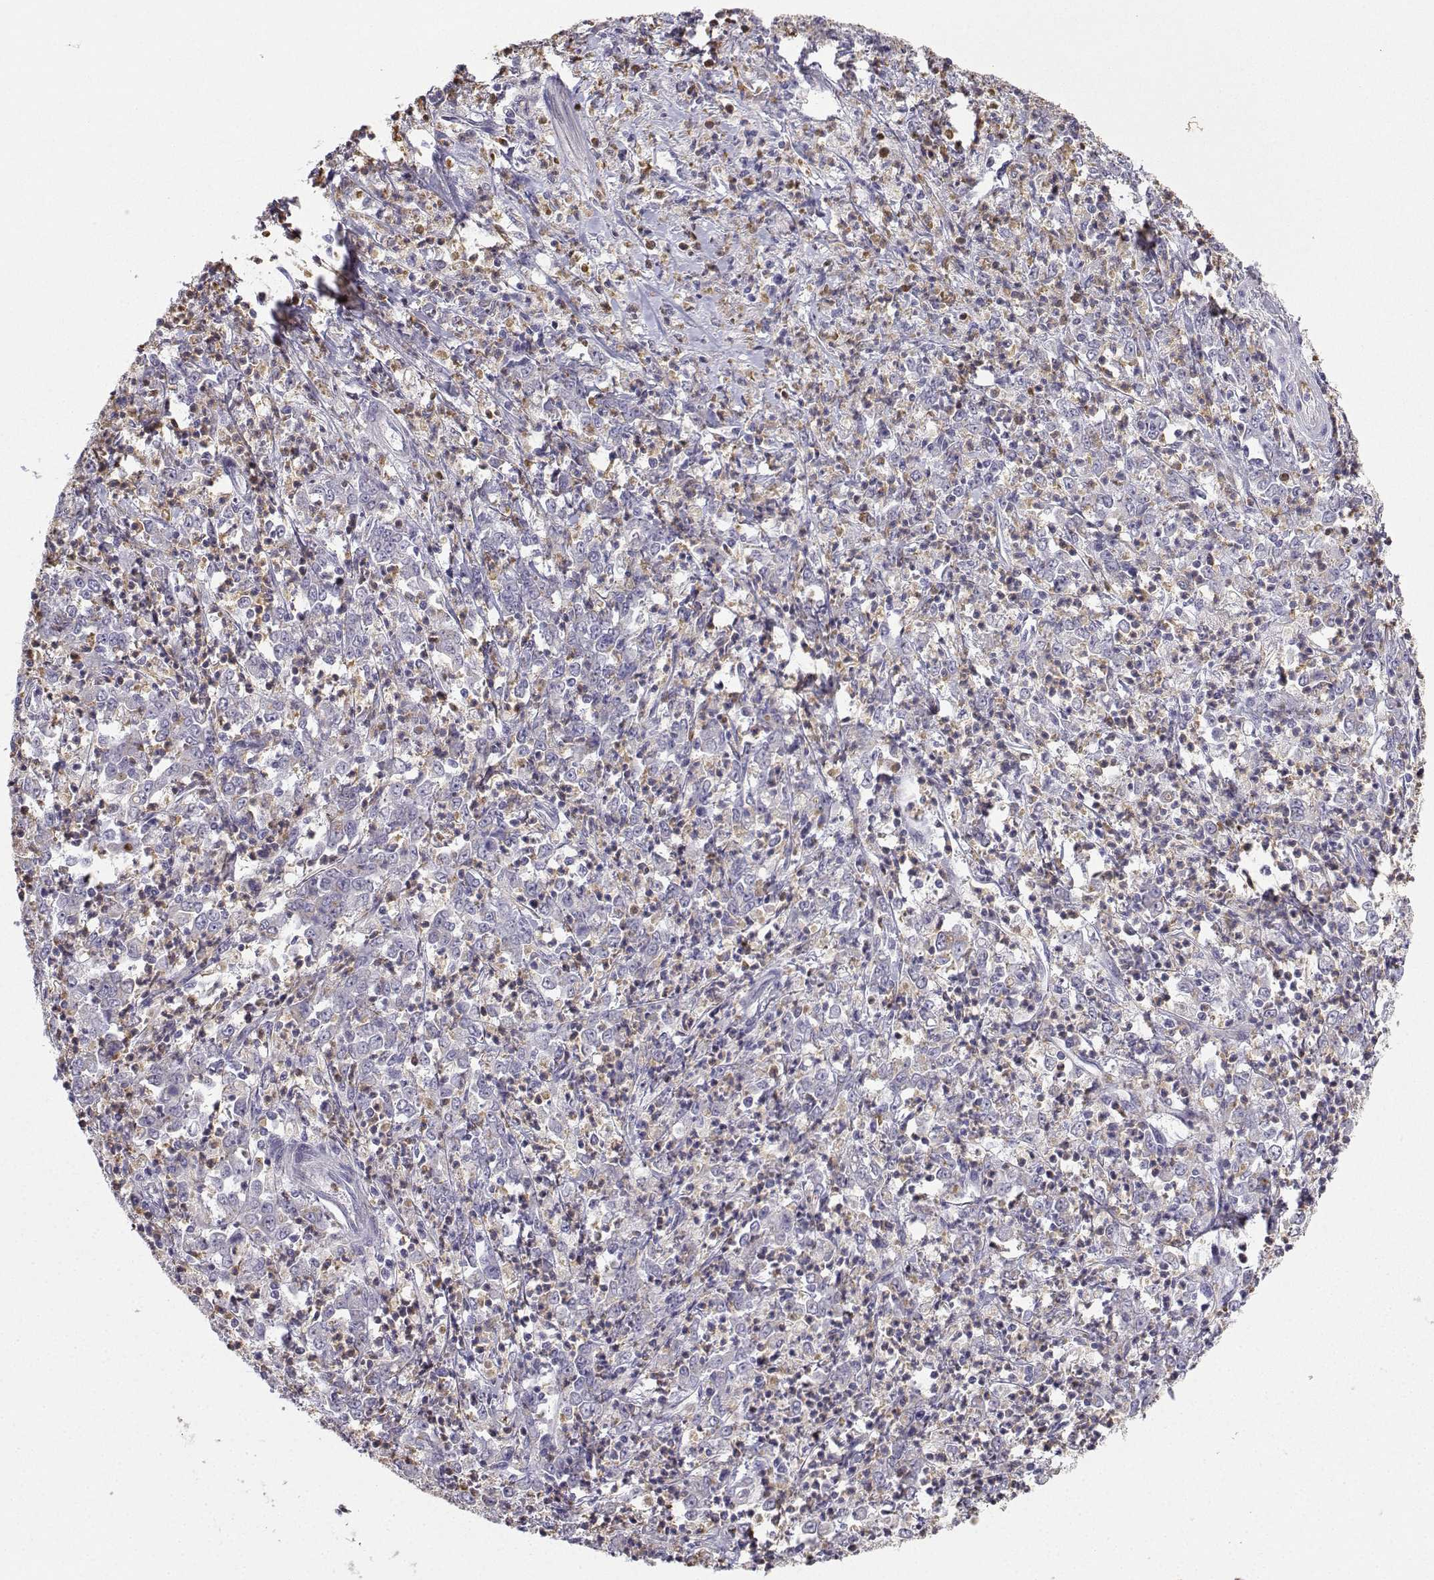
{"staining": {"intensity": "negative", "quantity": "none", "location": "none"}, "tissue": "stomach cancer", "cell_type": "Tumor cells", "image_type": "cancer", "snomed": [{"axis": "morphology", "description": "Adenocarcinoma, NOS"}, {"axis": "topography", "description": "Stomach, lower"}], "caption": "Immunohistochemical staining of adenocarcinoma (stomach) demonstrates no significant positivity in tumor cells. Nuclei are stained in blue.", "gene": "CALY", "patient": {"sex": "female", "age": 71}}